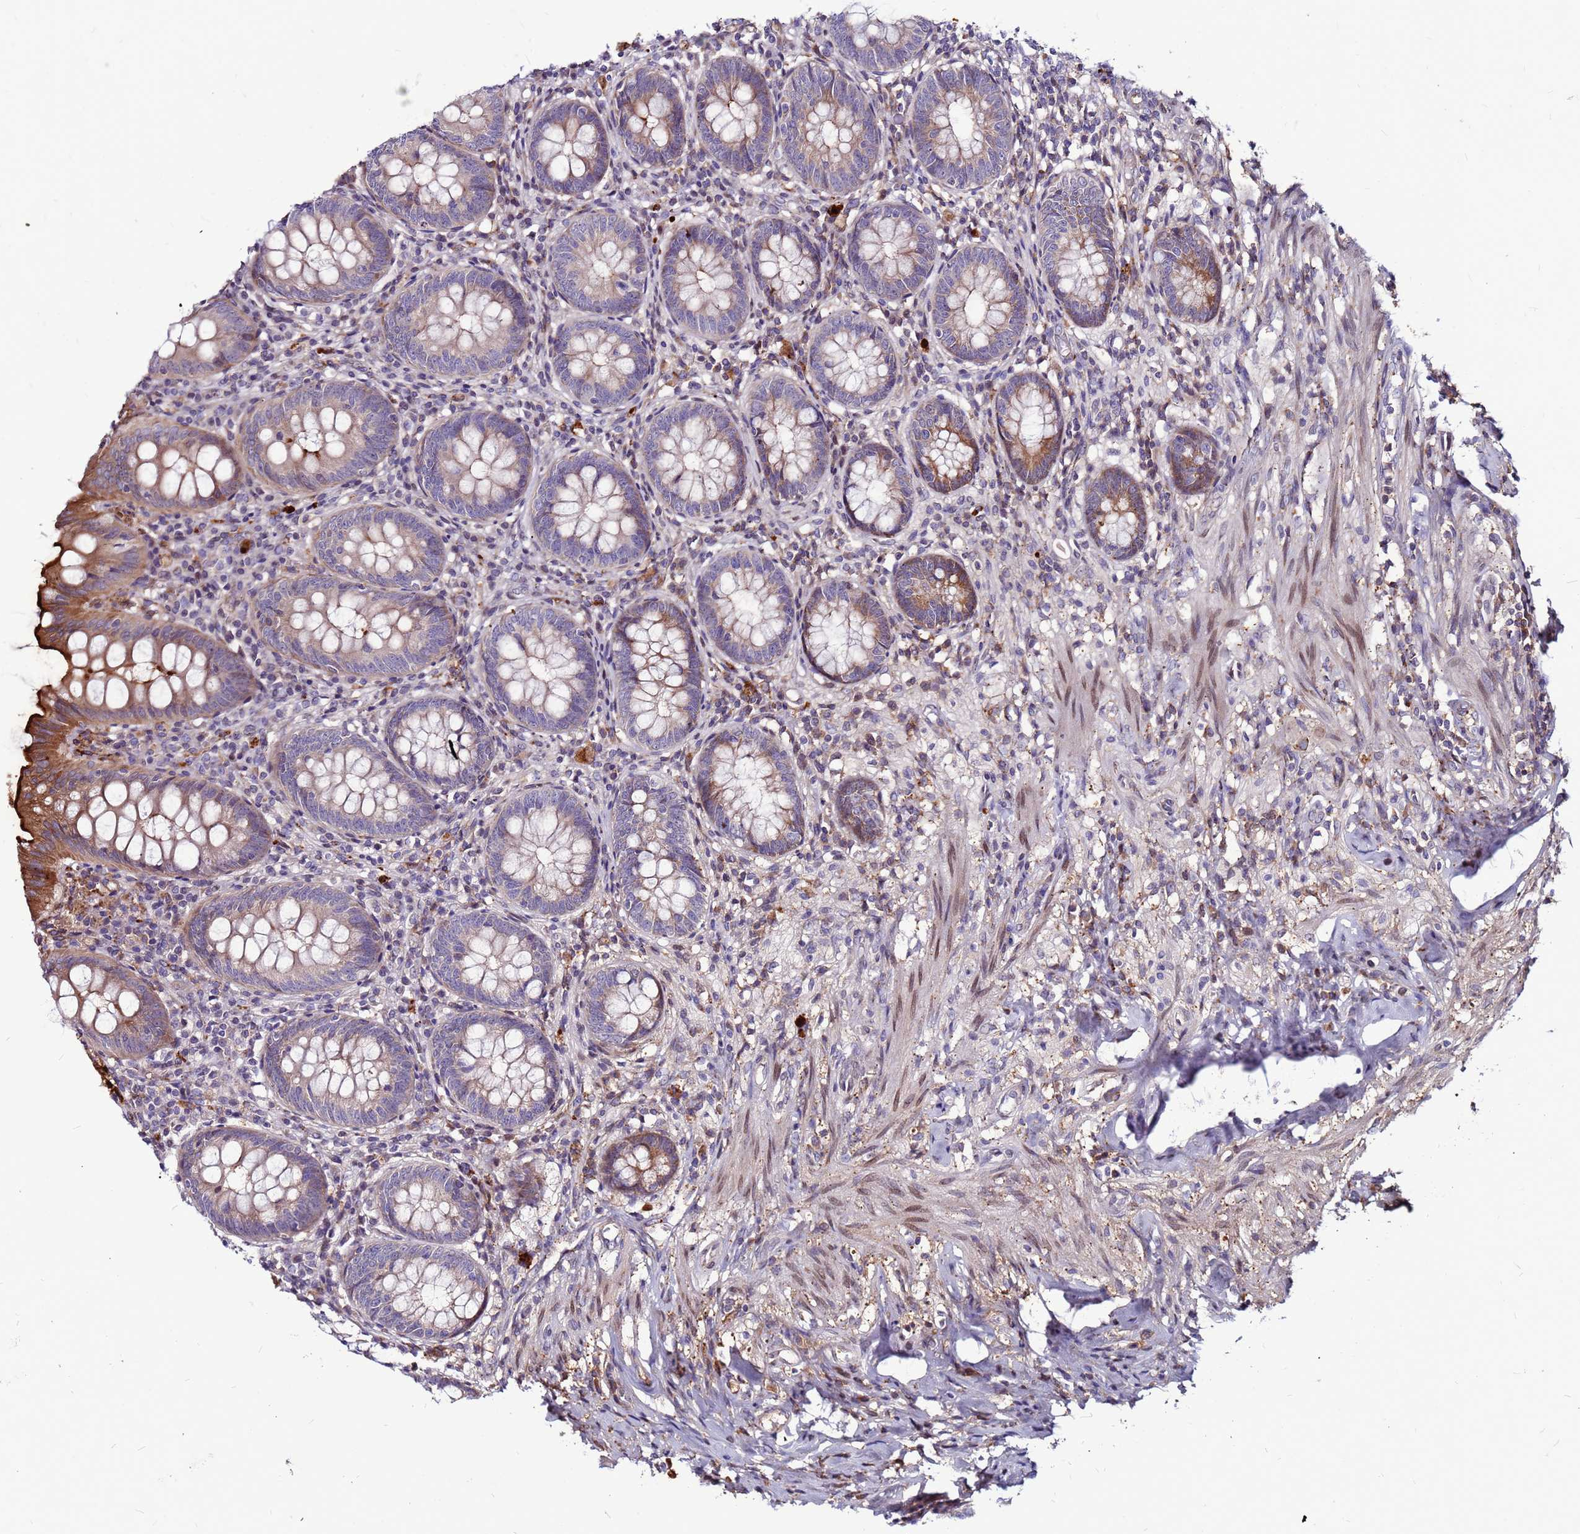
{"staining": {"intensity": "strong", "quantity": "<25%", "location": "cytoplasmic/membranous"}, "tissue": "appendix", "cell_type": "Glandular cells", "image_type": "normal", "snomed": [{"axis": "morphology", "description": "Normal tissue, NOS"}, {"axis": "topography", "description": "Appendix"}], "caption": "Immunohistochemistry (IHC) histopathology image of benign appendix: human appendix stained using IHC exhibits medium levels of strong protein expression localized specifically in the cytoplasmic/membranous of glandular cells, appearing as a cytoplasmic/membranous brown color.", "gene": "CCDC71", "patient": {"sex": "female", "age": 54}}